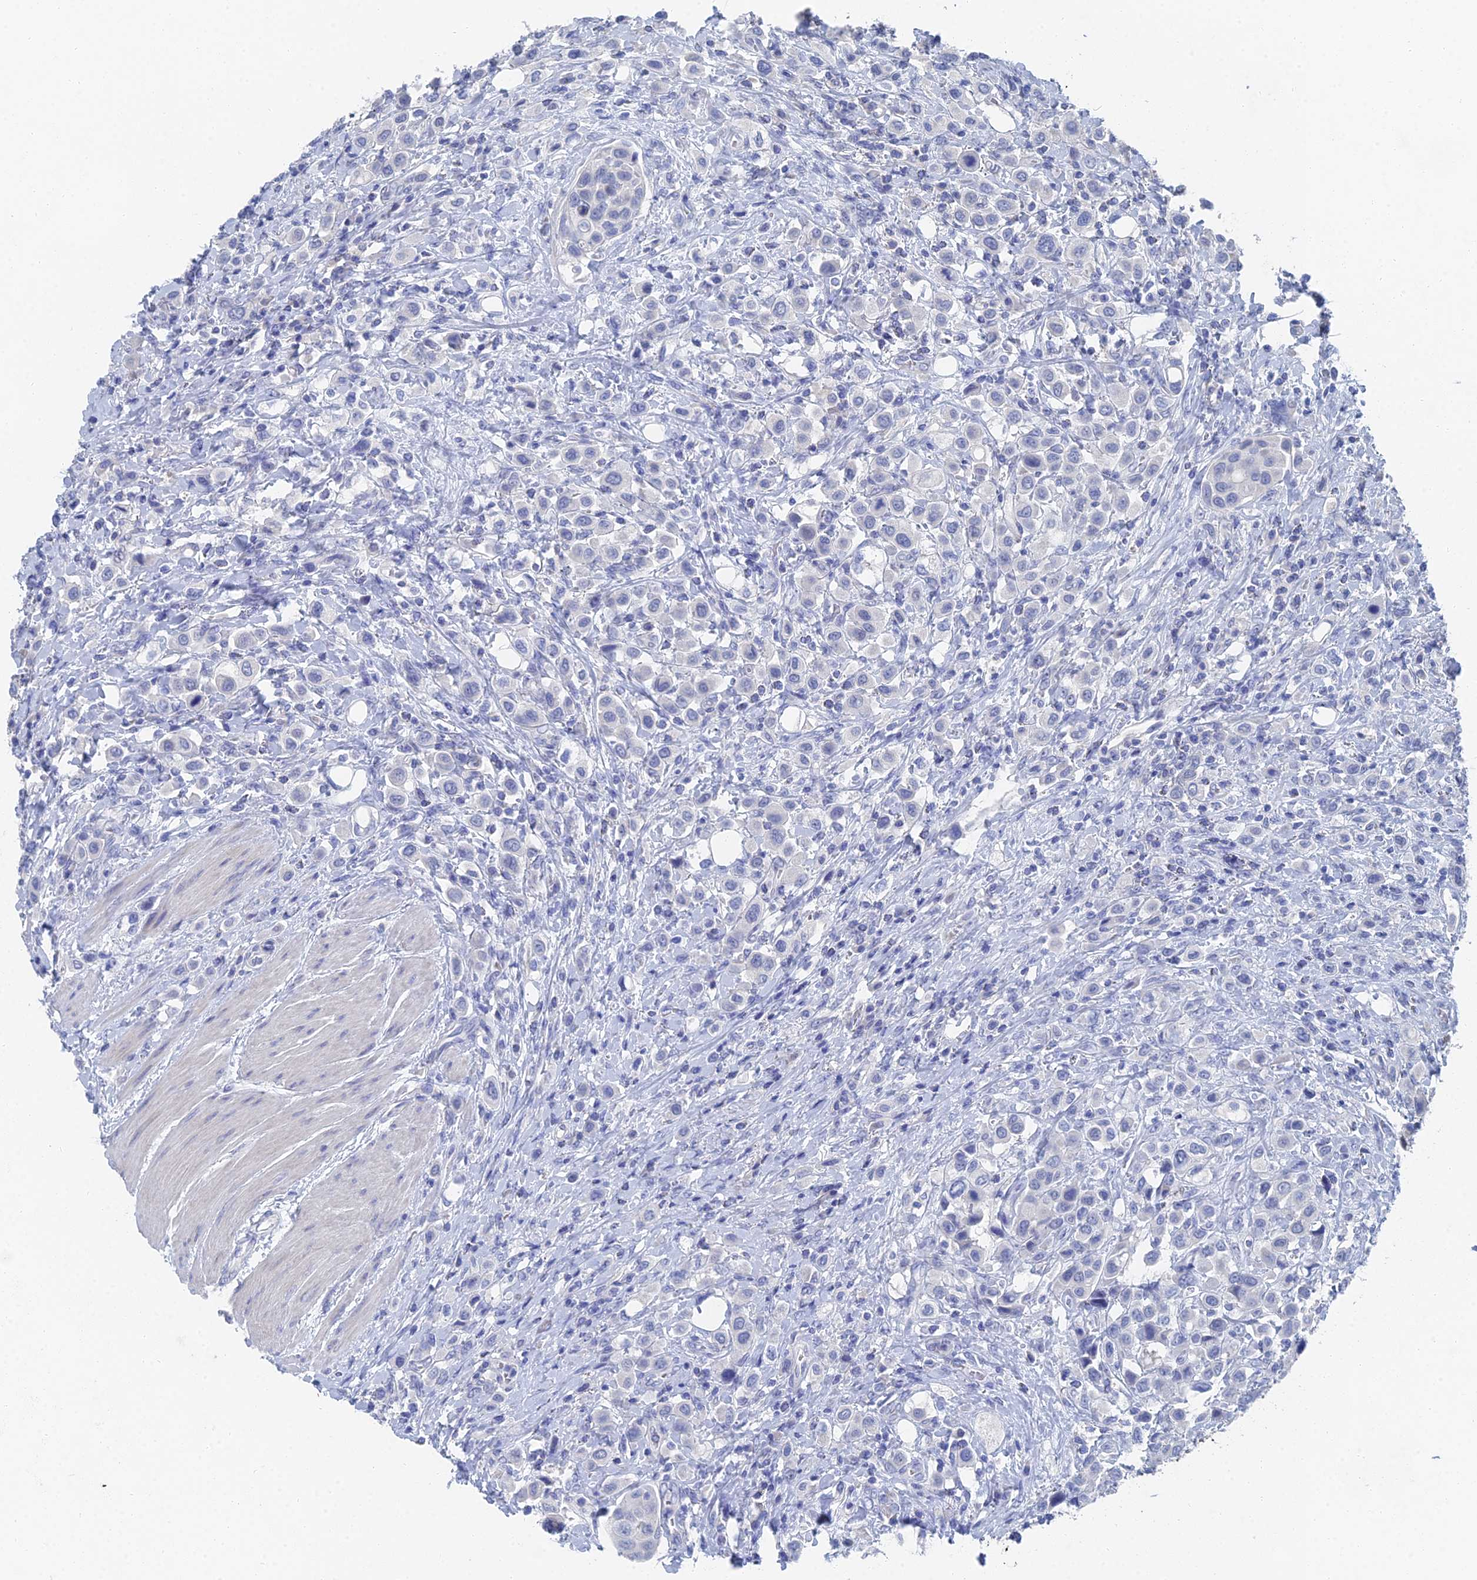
{"staining": {"intensity": "negative", "quantity": "none", "location": "none"}, "tissue": "urothelial cancer", "cell_type": "Tumor cells", "image_type": "cancer", "snomed": [{"axis": "morphology", "description": "Urothelial carcinoma, High grade"}, {"axis": "topography", "description": "Urinary bladder"}], "caption": "IHC of urothelial carcinoma (high-grade) reveals no positivity in tumor cells.", "gene": "GFAP", "patient": {"sex": "male", "age": 50}}